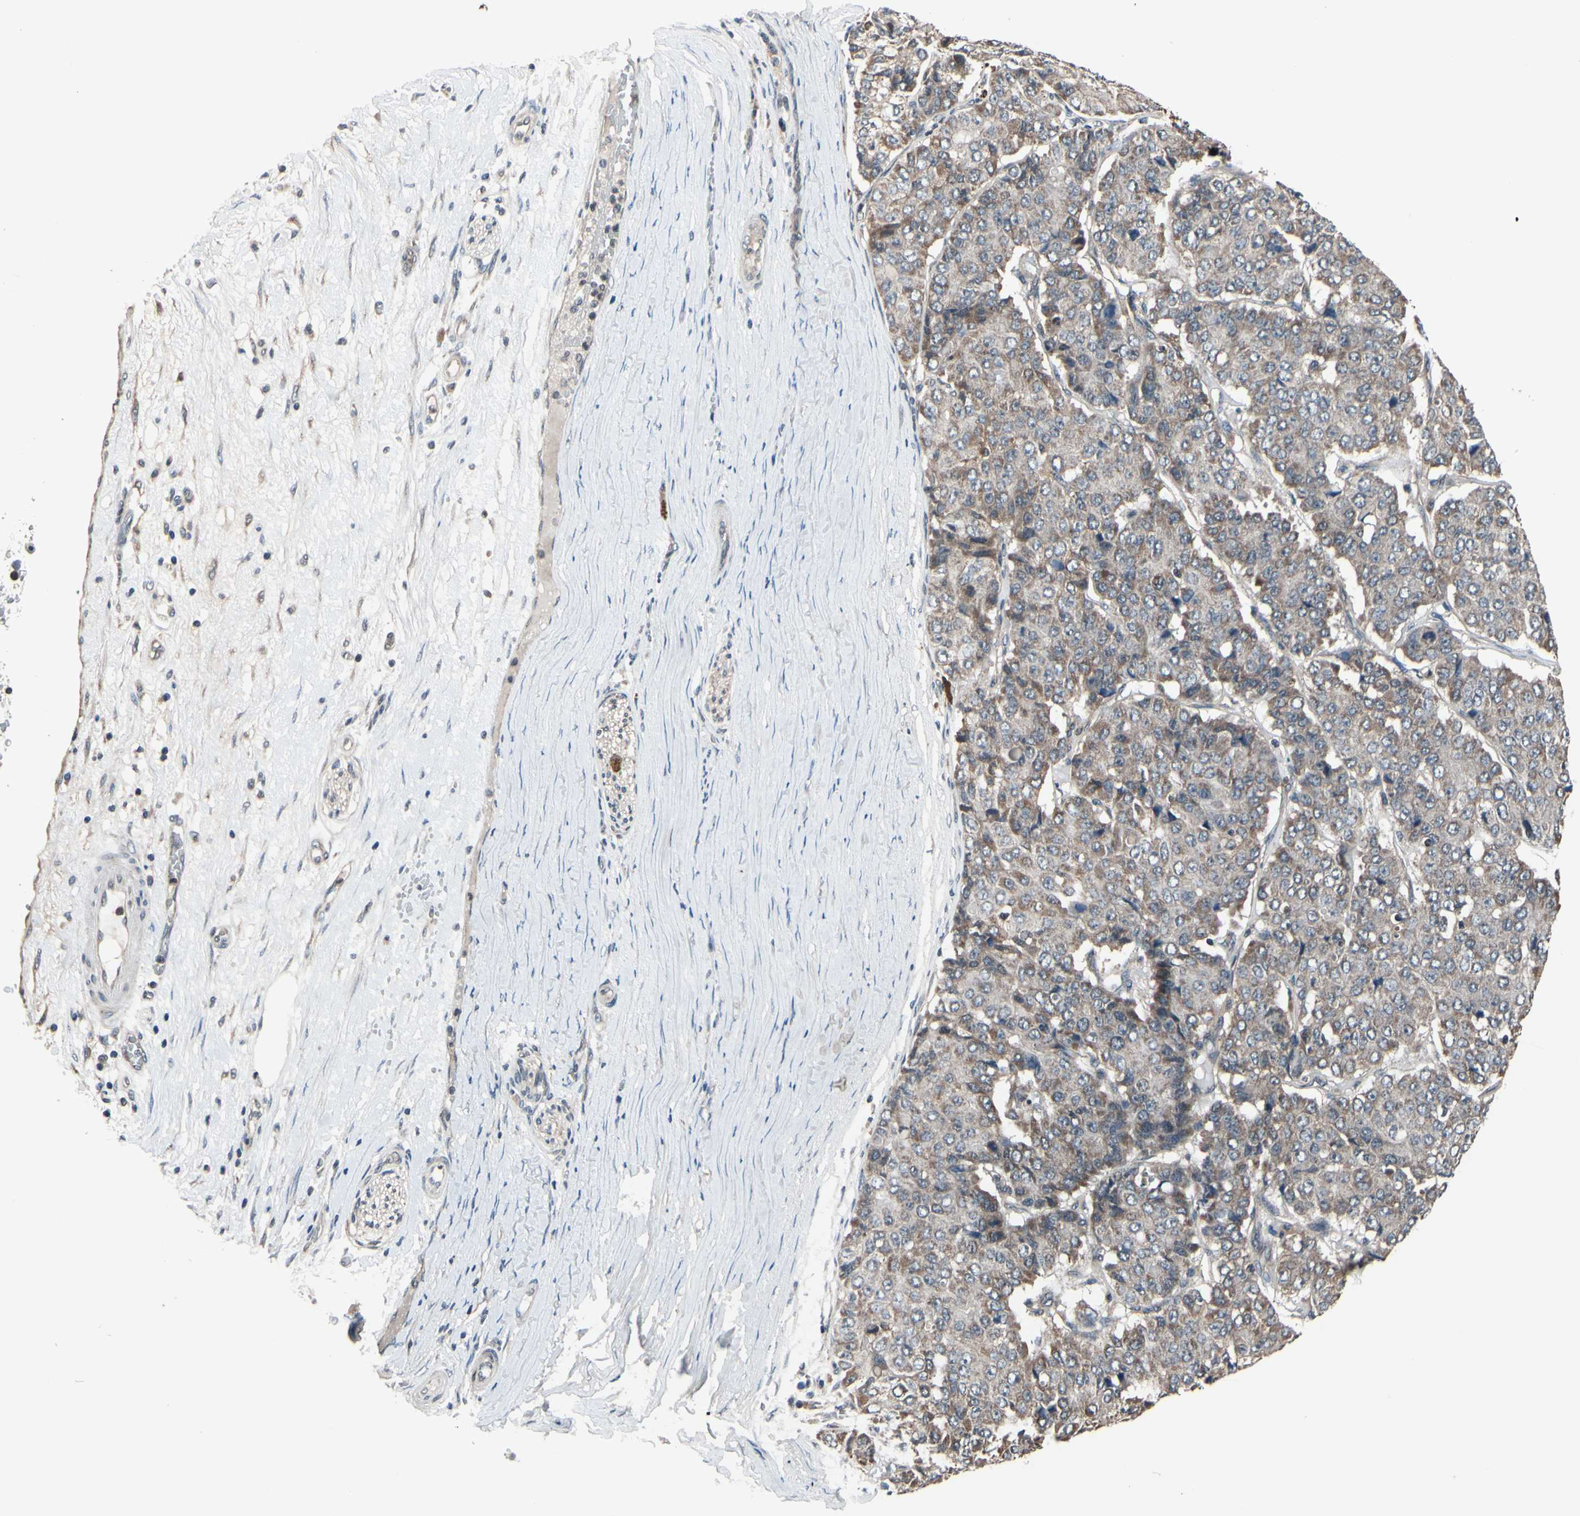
{"staining": {"intensity": "moderate", "quantity": "25%-75%", "location": "cytoplasmic/membranous"}, "tissue": "pancreatic cancer", "cell_type": "Tumor cells", "image_type": "cancer", "snomed": [{"axis": "morphology", "description": "Adenocarcinoma, NOS"}, {"axis": "topography", "description": "Pancreas"}], "caption": "IHC (DAB) staining of pancreatic cancer reveals moderate cytoplasmic/membranous protein positivity in approximately 25%-75% of tumor cells. Using DAB (brown) and hematoxylin (blue) stains, captured at high magnification using brightfield microscopy.", "gene": "MBTPS2", "patient": {"sex": "male", "age": 50}}